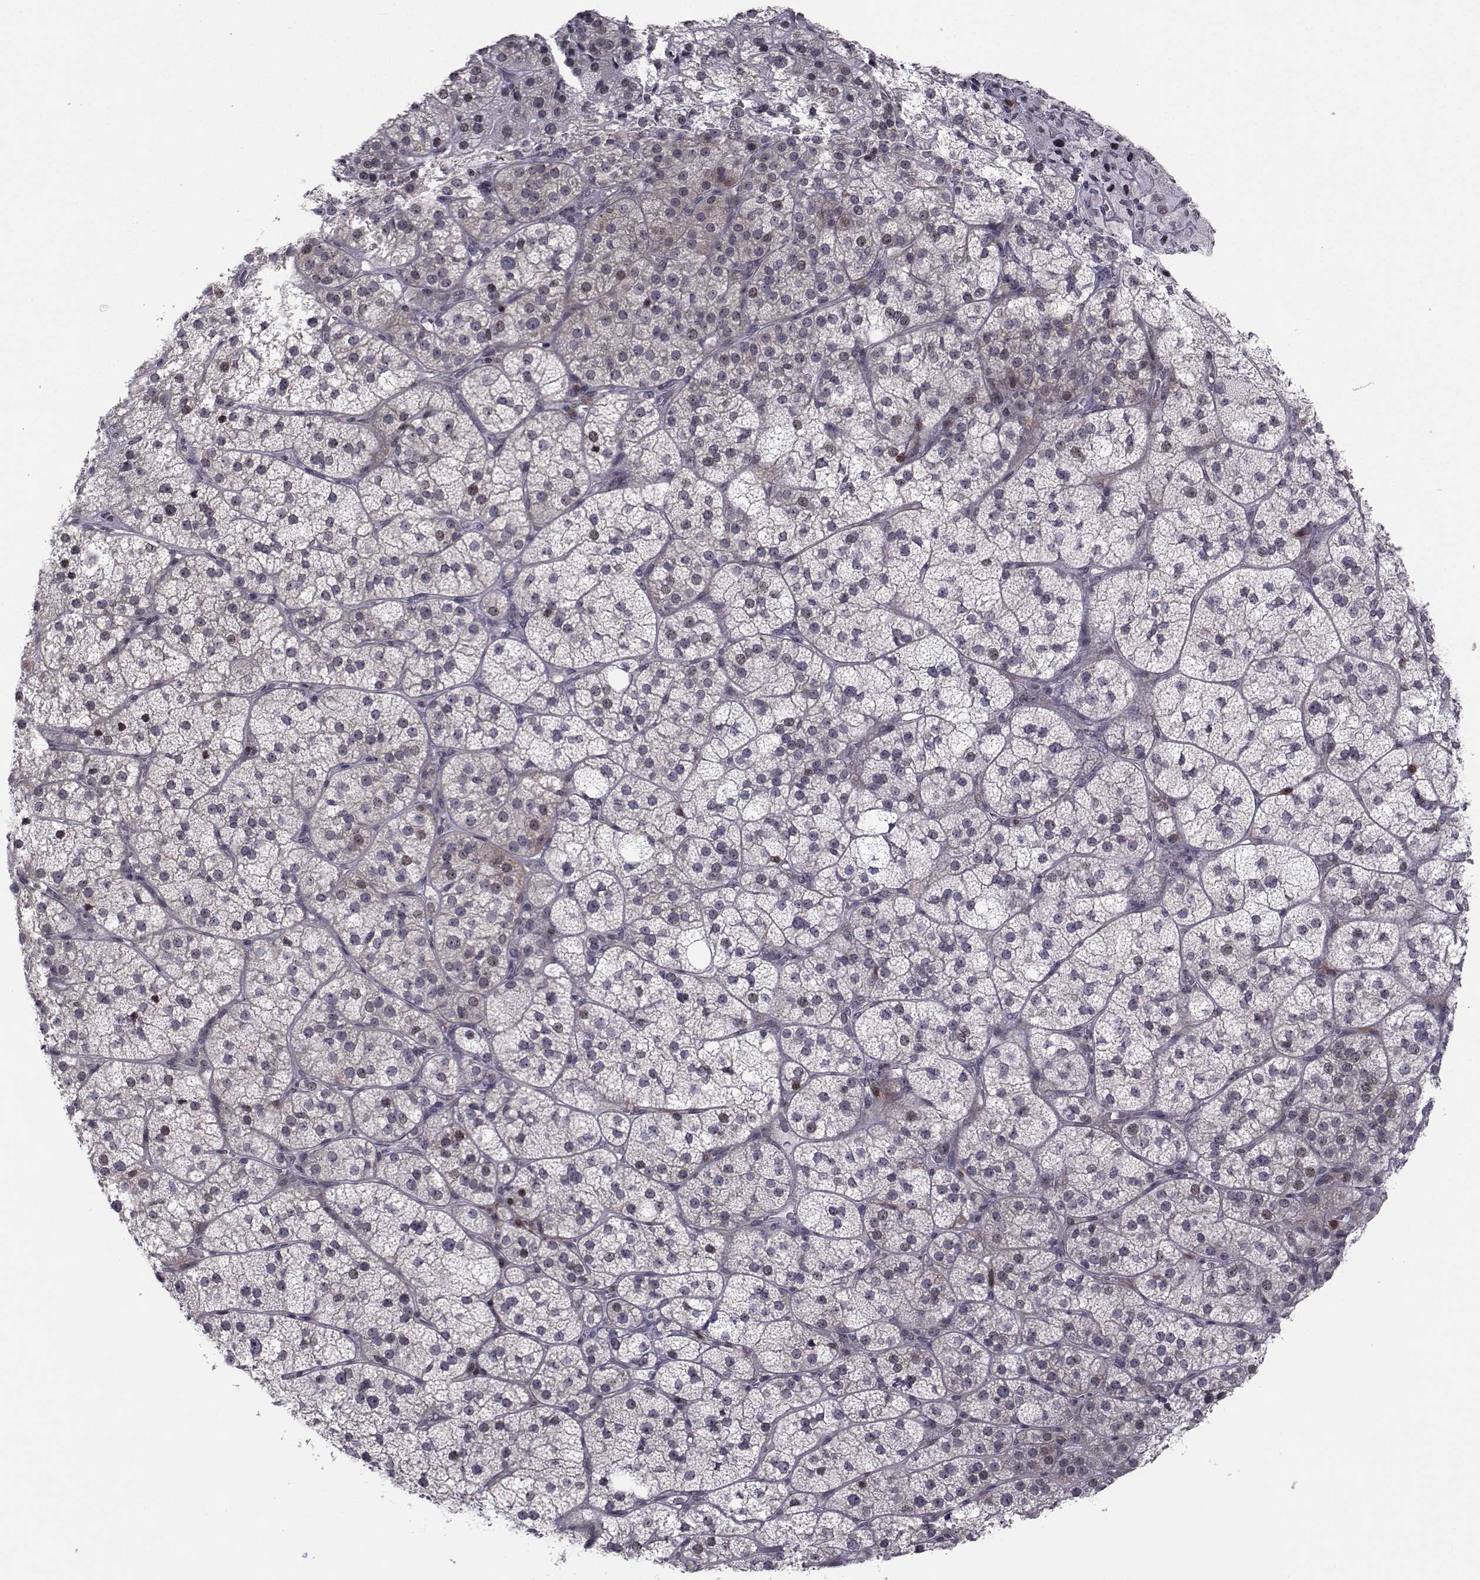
{"staining": {"intensity": "moderate", "quantity": "<25%", "location": "nuclear"}, "tissue": "adrenal gland", "cell_type": "Glandular cells", "image_type": "normal", "snomed": [{"axis": "morphology", "description": "Normal tissue, NOS"}, {"axis": "topography", "description": "Adrenal gland"}], "caption": "The photomicrograph reveals staining of benign adrenal gland, revealing moderate nuclear protein positivity (brown color) within glandular cells.", "gene": "PCP4L1", "patient": {"sex": "female", "age": 60}}